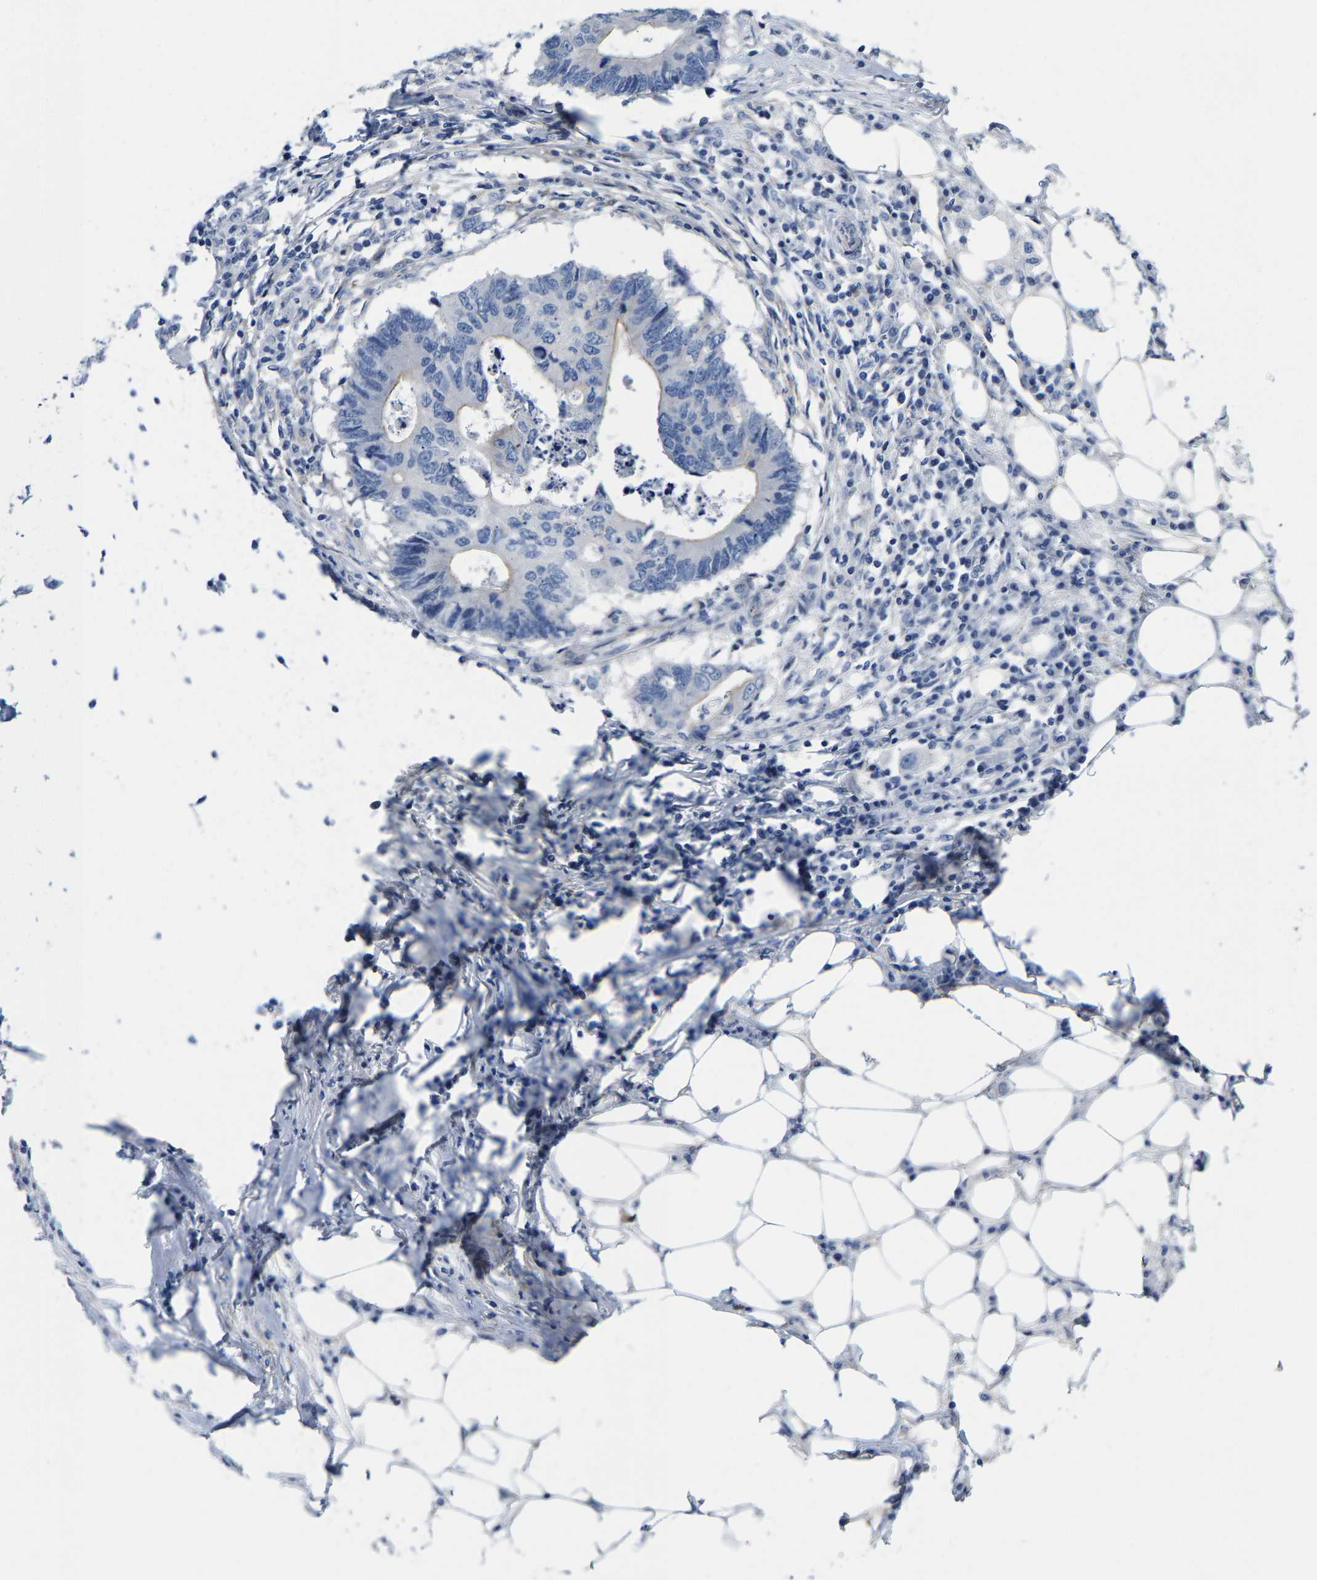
{"staining": {"intensity": "negative", "quantity": "none", "location": "none"}, "tissue": "colorectal cancer", "cell_type": "Tumor cells", "image_type": "cancer", "snomed": [{"axis": "morphology", "description": "Adenocarcinoma, NOS"}, {"axis": "topography", "description": "Colon"}], "caption": "An image of colorectal adenocarcinoma stained for a protein shows no brown staining in tumor cells.", "gene": "DSCAM", "patient": {"sex": "male", "age": 71}}